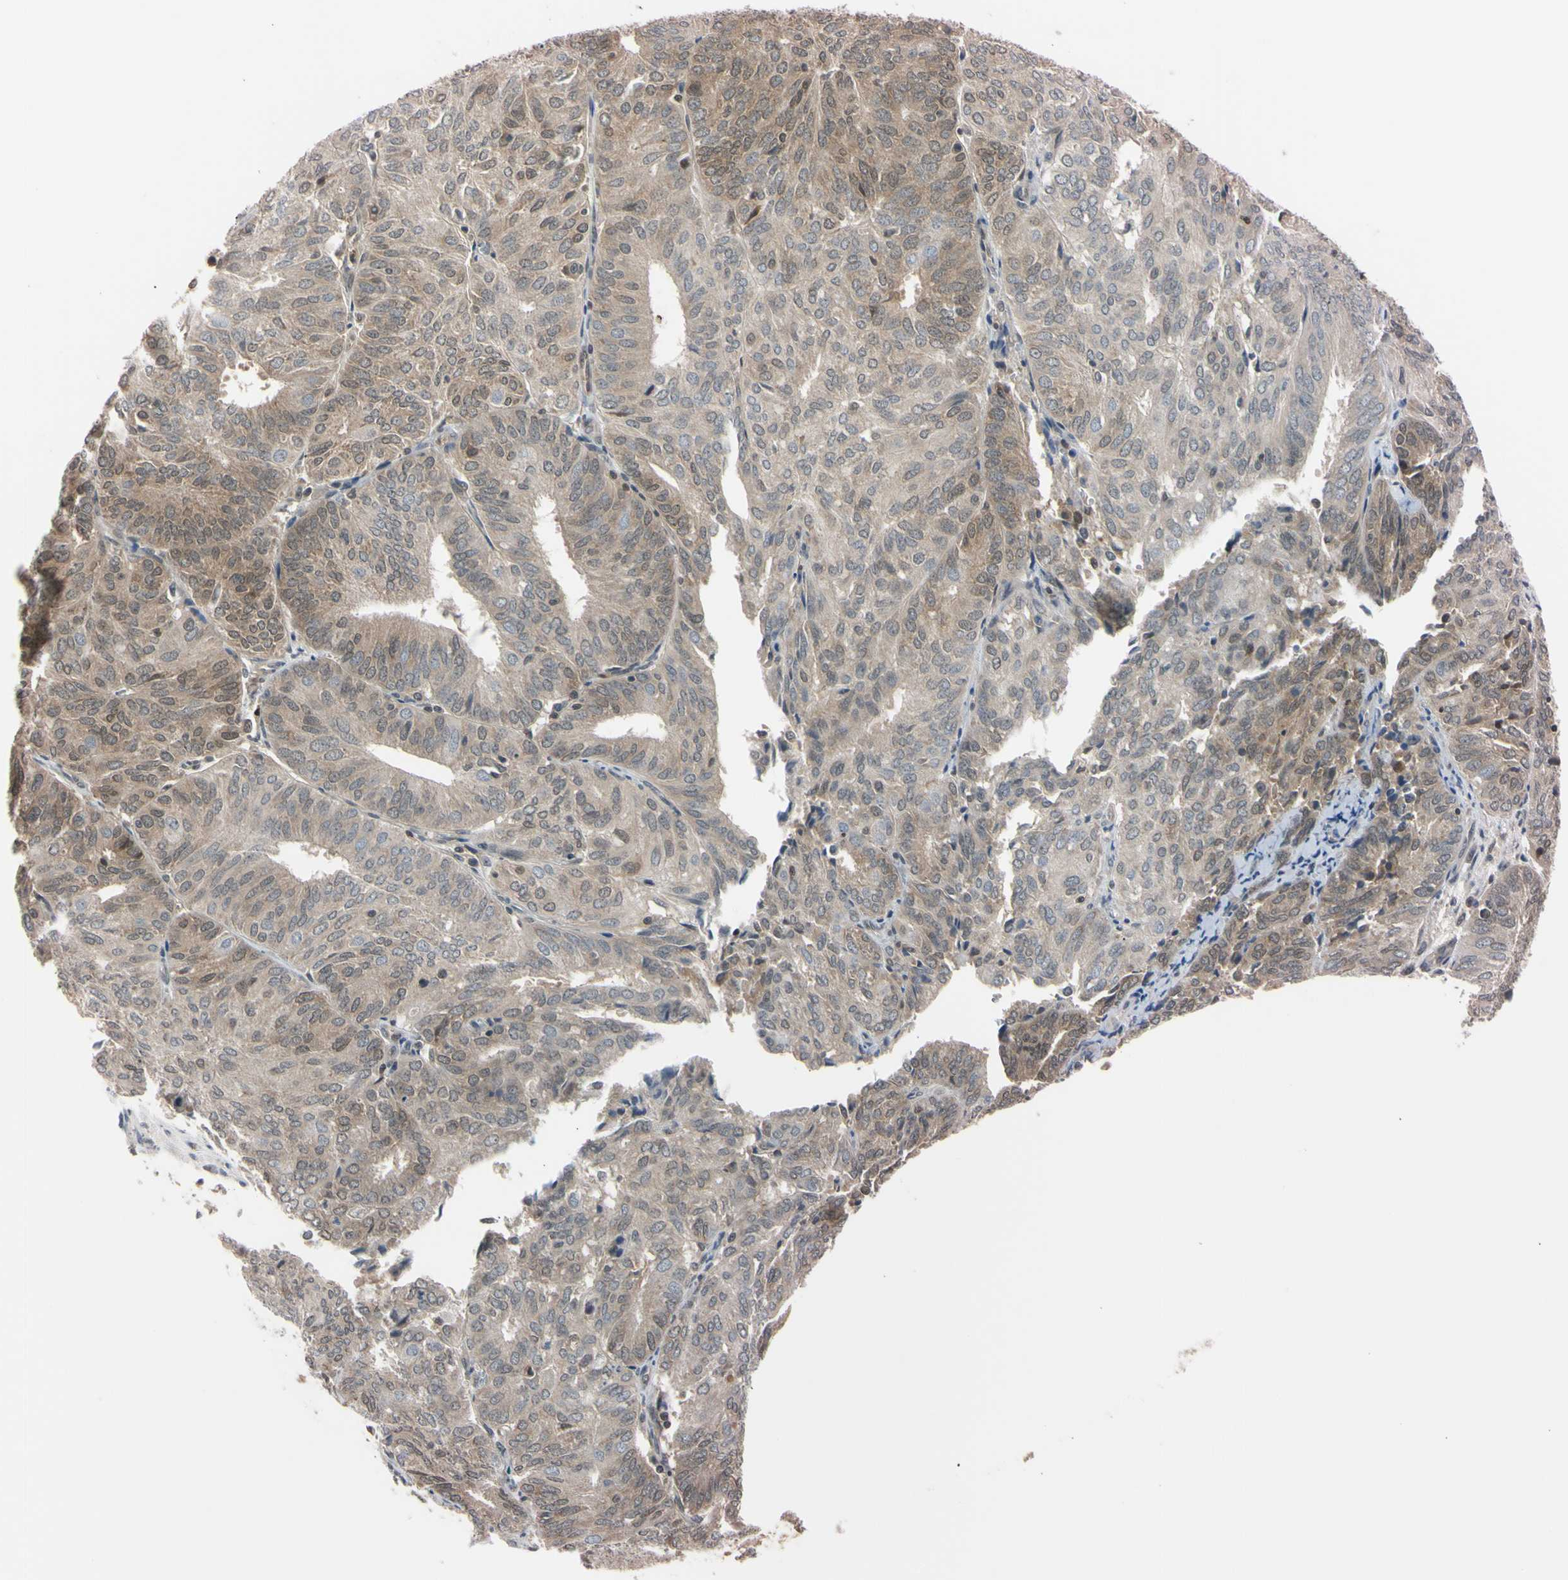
{"staining": {"intensity": "weak", "quantity": ">75%", "location": "cytoplasmic/membranous"}, "tissue": "endometrial cancer", "cell_type": "Tumor cells", "image_type": "cancer", "snomed": [{"axis": "morphology", "description": "Adenocarcinoma, NOS"}, {"axis": "topography", "description": "Uterus"}], "caption": "IHC histopathology image of human endometrial cancer stained for a protein (brown), which shows low levels of weak cytoplasmic/membranous staining in about >75% of tumor cells.", "gene": "UBE2I", "patient": {"sex": "female", "age": 60}}